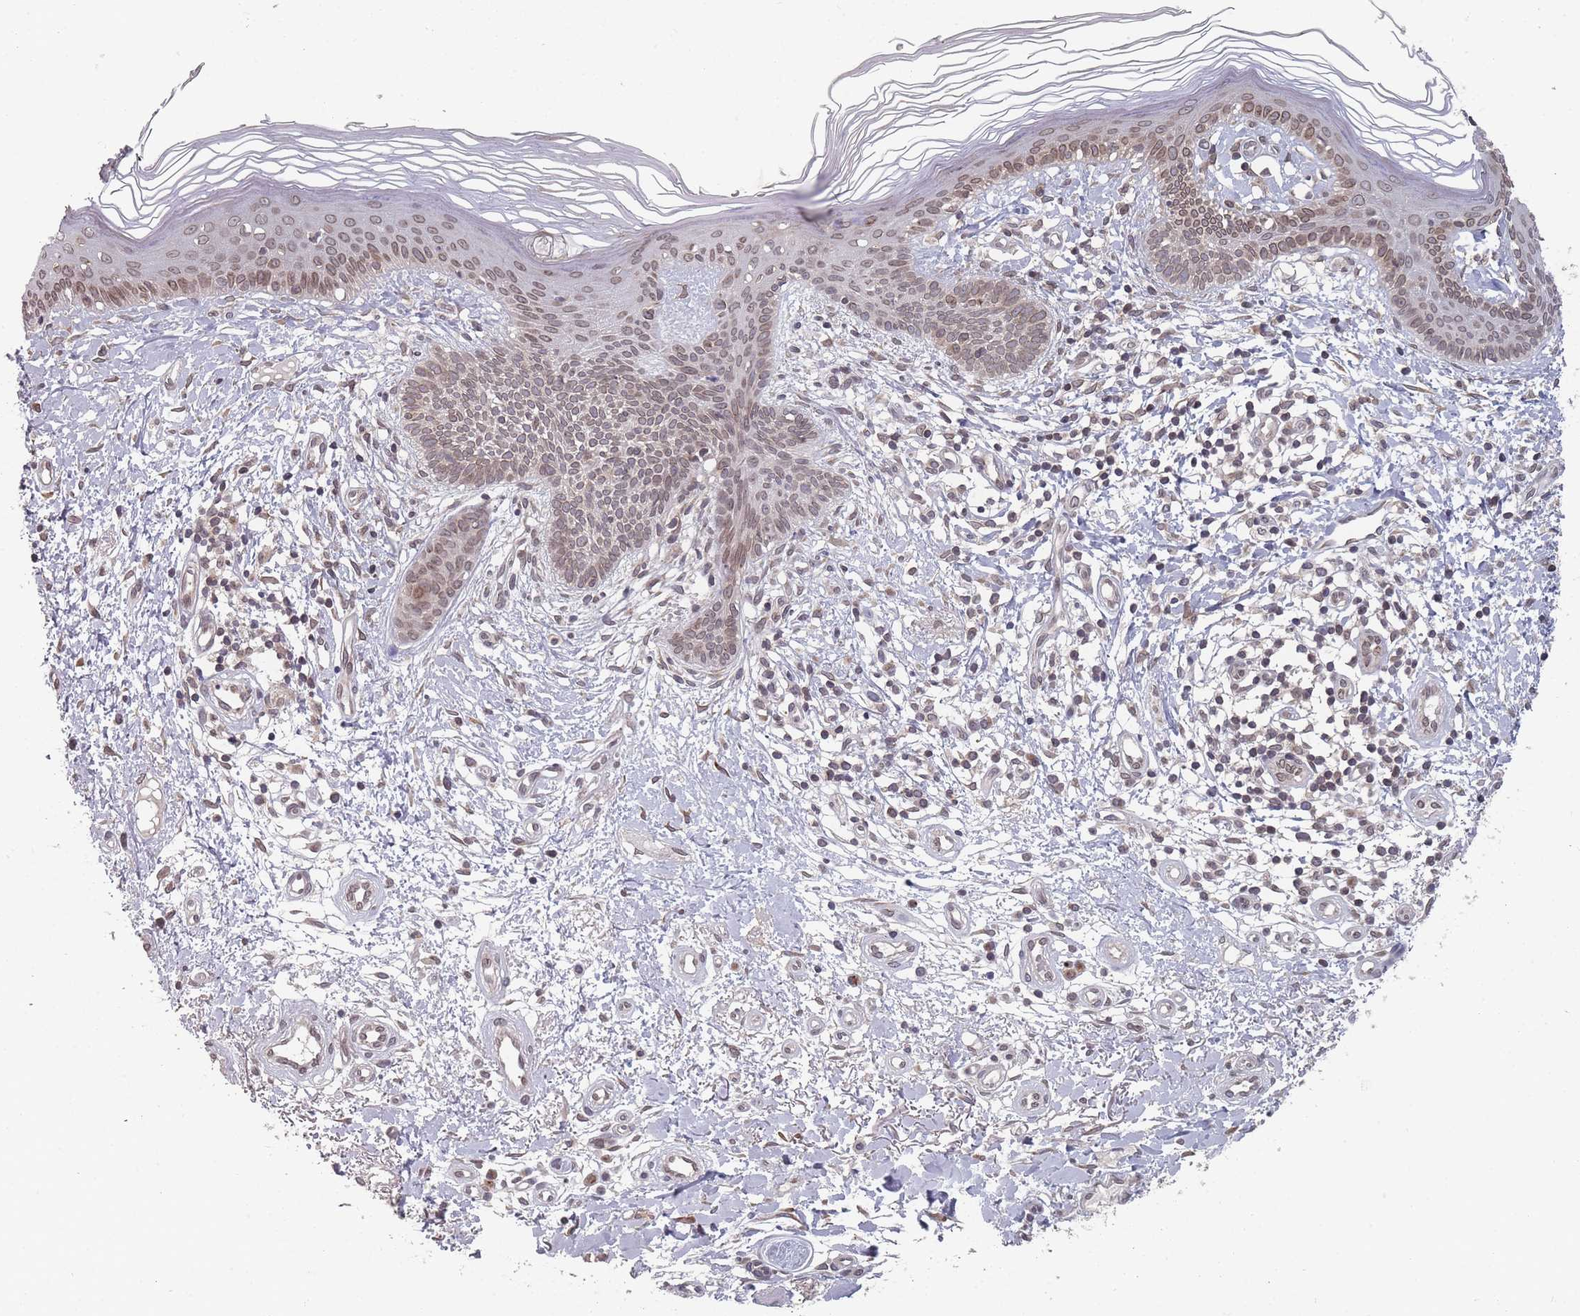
{"staining": {"intensity": "weak", "quantity": ">75%", "location": "cytoplasmic/membranous,nuclear"}, "tissue": "skin cancer", "cell_type": "Tumor cells", "image_type": "cancer", "snomed": [{"axis": "morphology", "description": "Basal cell carcinoma"}, {"axis": "topography", "description": "Skin"}], "caption": "Immunohistochemical staining of skin basal cell carcinoma reveals low levels of weak cytoplasmic/membranous and nuclear protein positivity in about >75% of tumor cells.", "gene": "TBC1D25", "patient": {"sex": "male", "age": 78}}